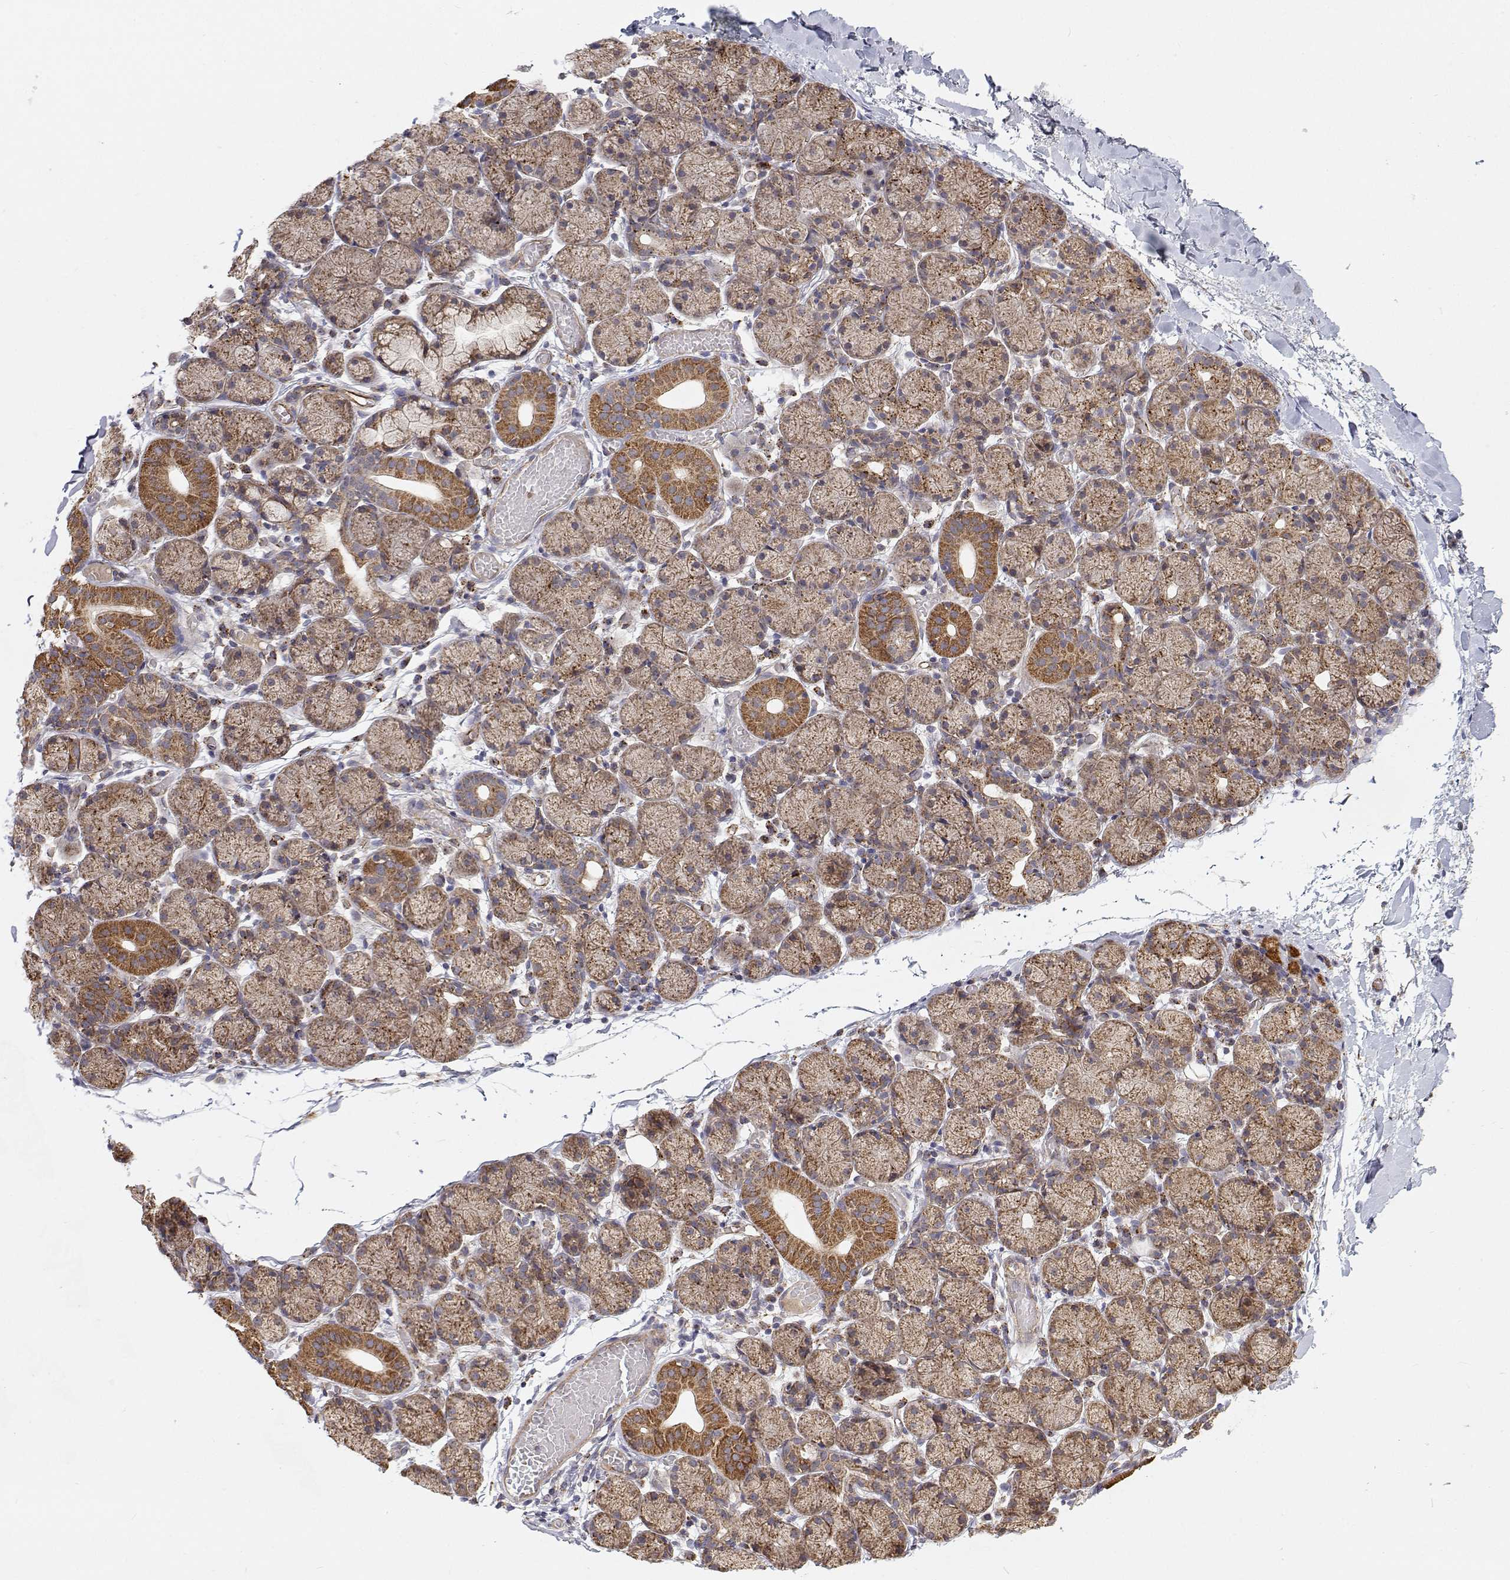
{"staining": {"intensity": "moderate", "quantity": "25%-75%", "location": "cytoplasmic/membranous"}, "tissue": "salivary gland", "cell_type": "Glandular cells", "image_type": "normal", "snomed": [{"axis": "morphology", "description": "Normal tissue, NOS"}, {"axis": "topography", "description": "Salivary gland"}], "caption": "Protein expression analysis of unremarkable salivary gland reveals moderate cytoplasmic/membranous expression in about 25%-75% of glandular cells.", "gene": "SPICE1", "patient": {"sex": "female", "age": 24}}